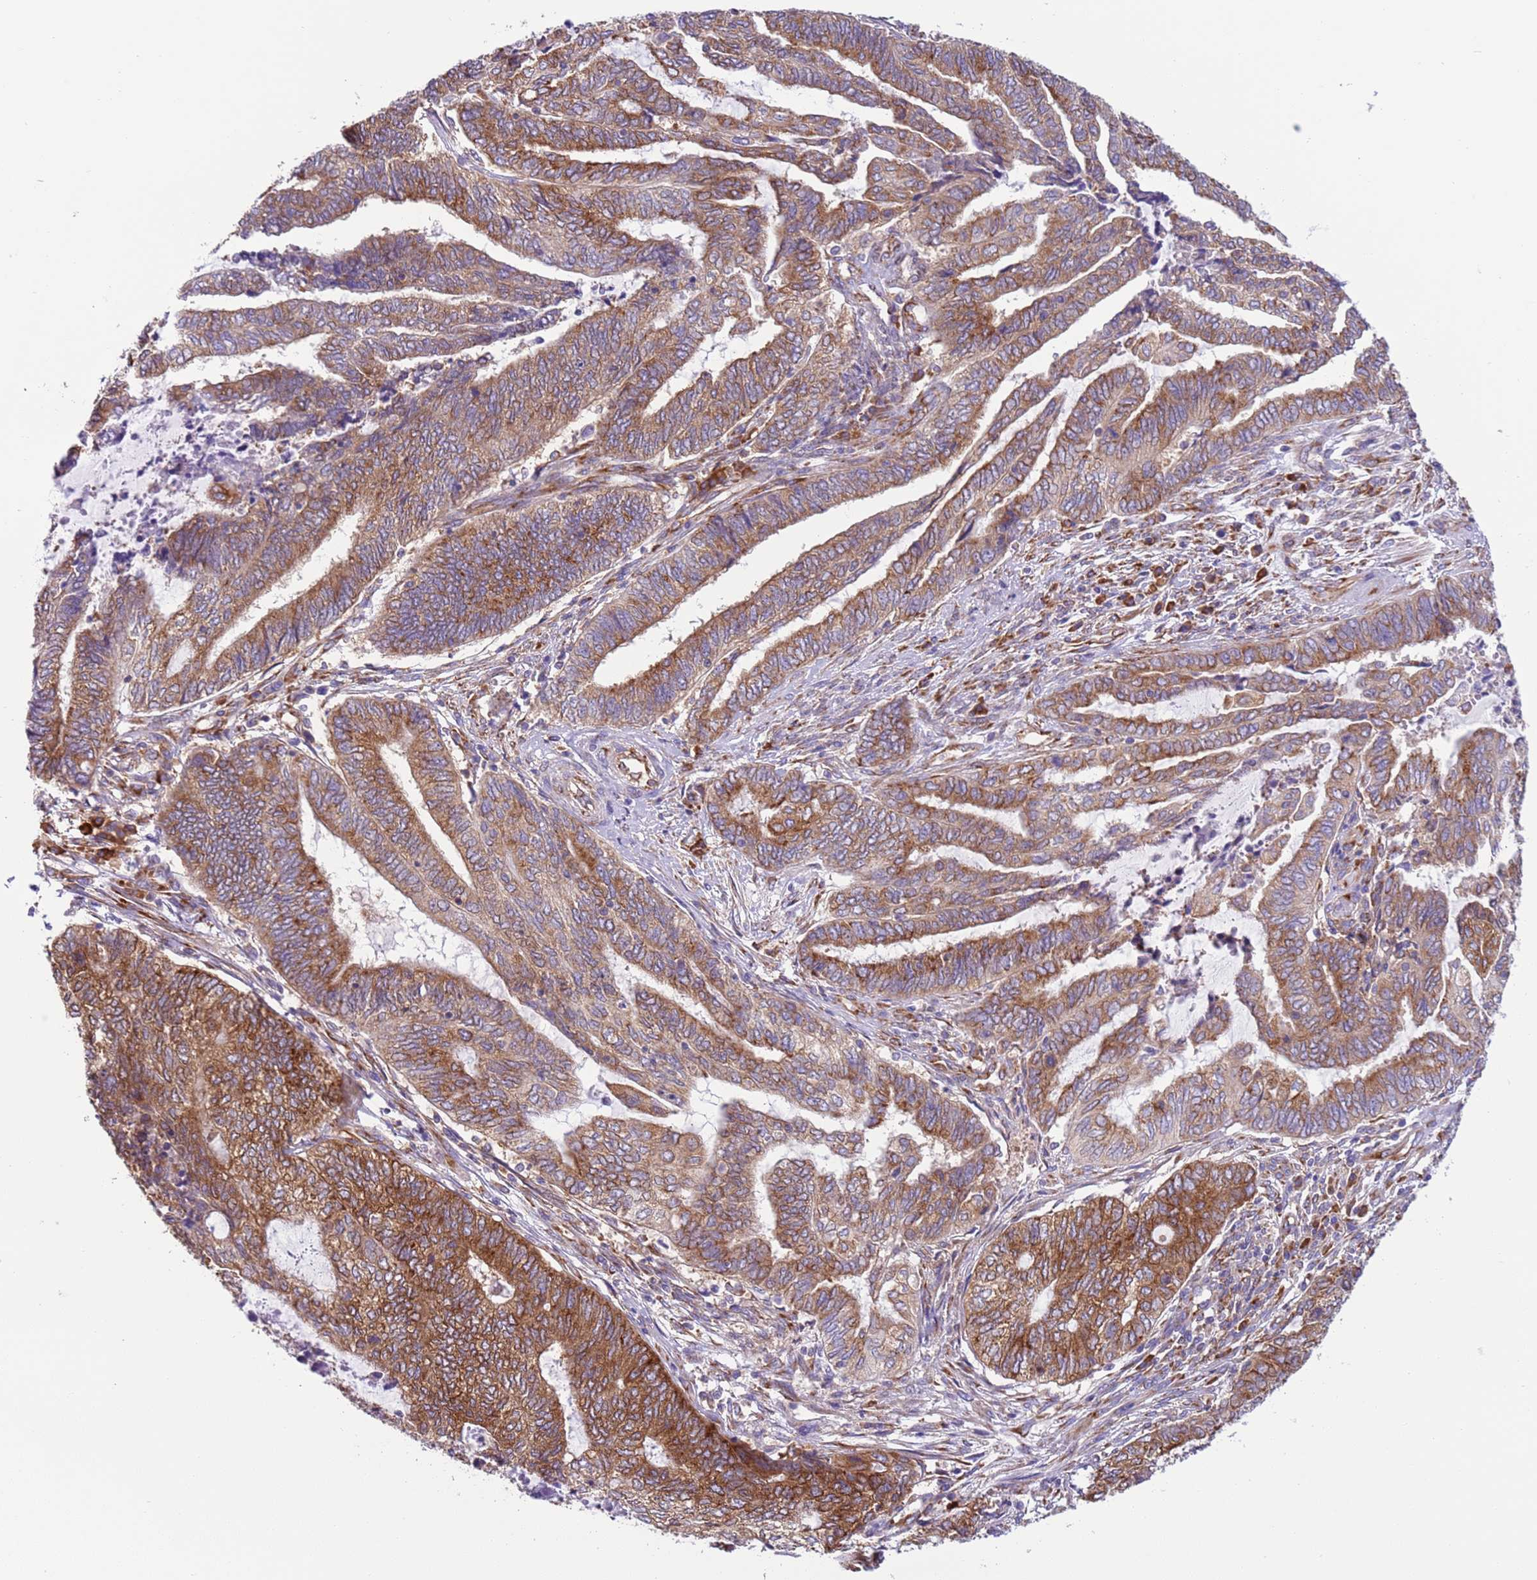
{"staining": {"intensity": "moderate", "quantity": ">75%", "location": "cytoplasmic/membranous"}, "tissue": "endometrial cancer", "cell_type": "Tumor cells", "image_type": "cancer", "snomed": [{"axis": "morphology", "description": "Adenocarcinoma, NOS"}, {"axis": "topography", "description": "Uterus"}, {"axis": "topography", "description": "Endometrium"}], "caption": "Immunohistochemistry (IHC) image of neoplastic tissue: endometrial cancer (adenocarcinoma) stained using immunohistochemistry shows medium levels of moderate protein expression localized specifically in the cytoplasmic/membranous of tumor cells, appearing as a cytoplasmic/membranous brown color.", "gene": "VARS1", "patient": {"sex": "female", "age": 70}}